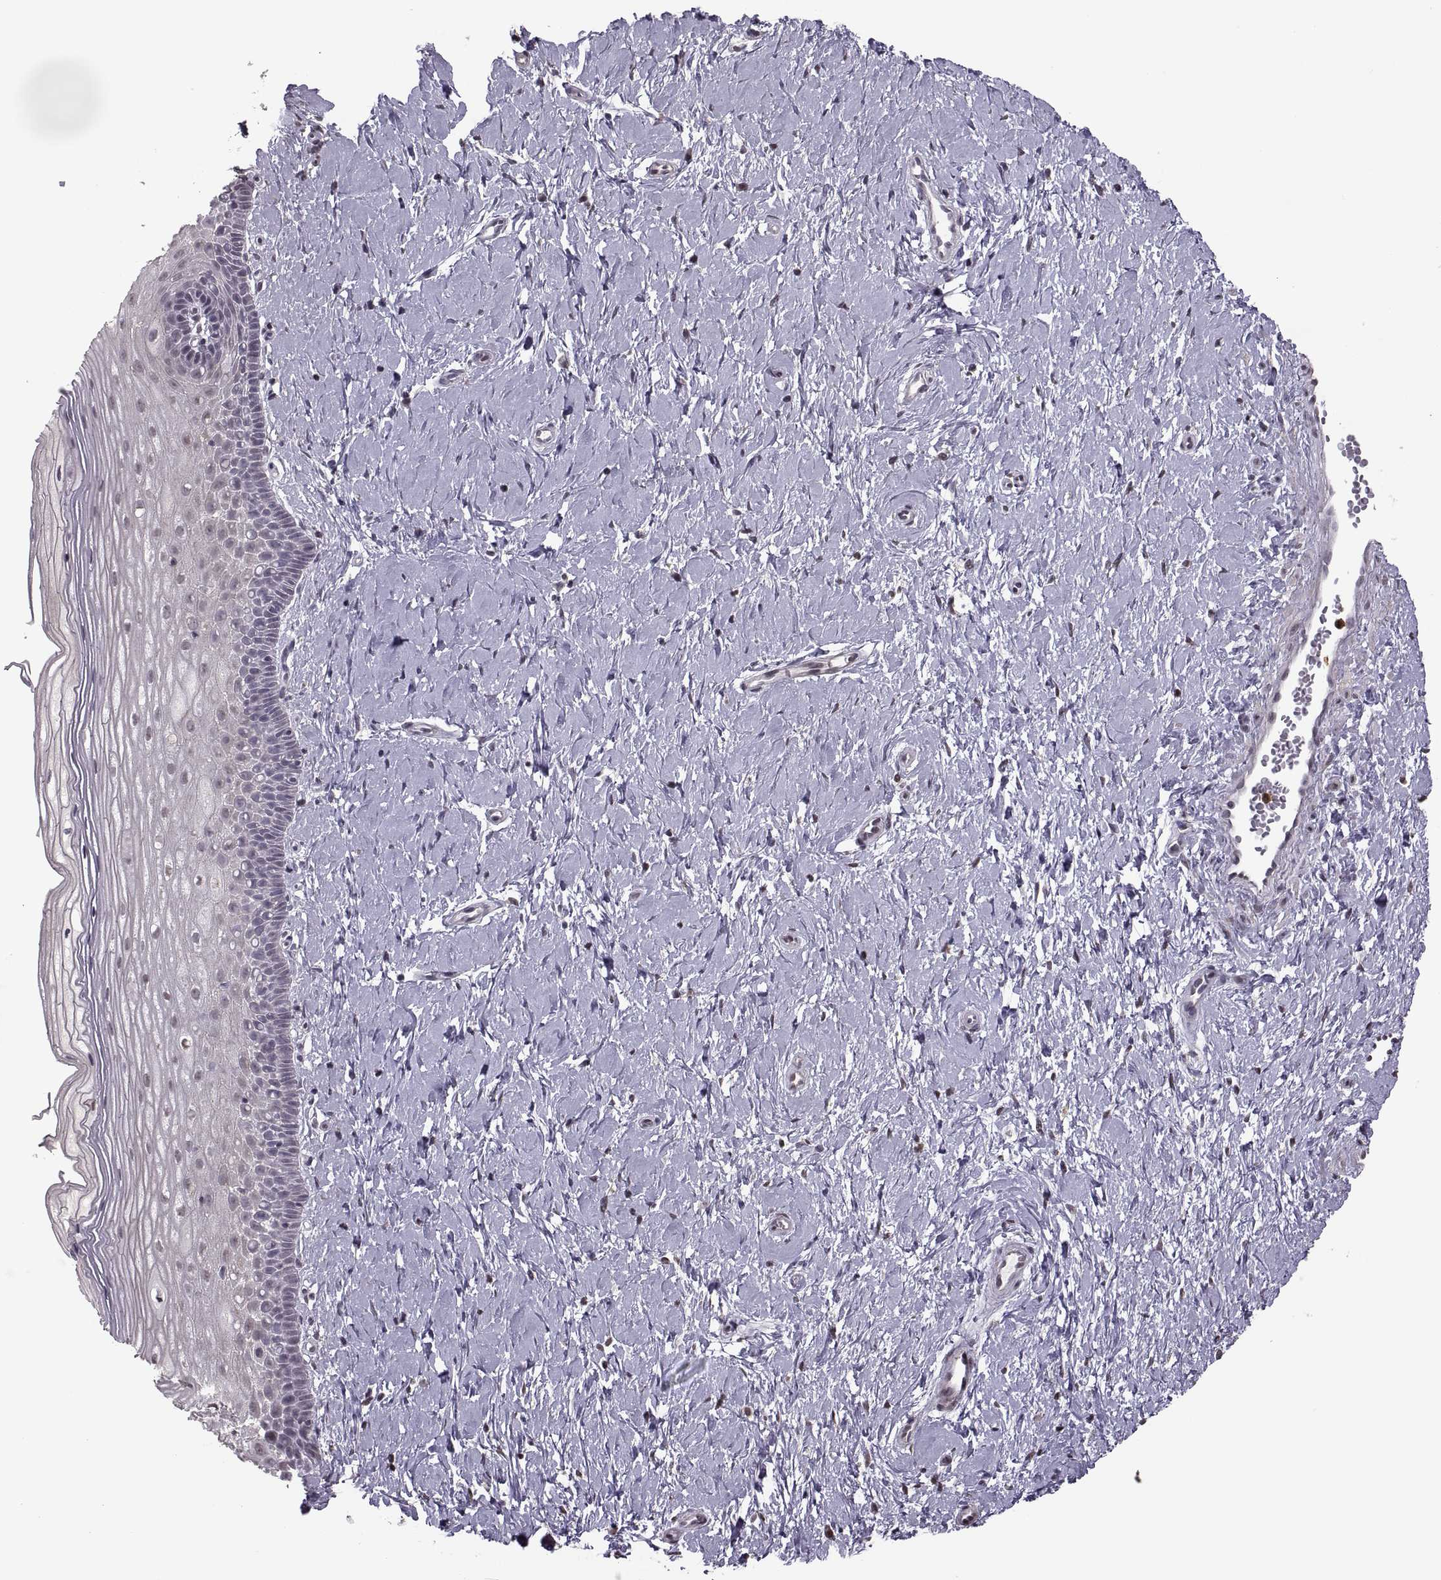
{"staining": {"intensity": "negative", "quantity": "none", "location": "none"}, "tissue": "cervix", "cell_type": "Glandular cells", "image_type": "normal", "snomed": [{"axis": "morphology", "description": "Normal tissue, NOS"}, {"axis": "topography", "description": "Cervix"}], "caption": "Micrograph shows no protein staining in glandular cells of unremarkable cervix. (DAB (3,3'-diaminobenzidine) immunohistochemistry with hematoxylin counter stain).", "gene": "PALS1", "patient": {"sex": "female", "age": 37}}